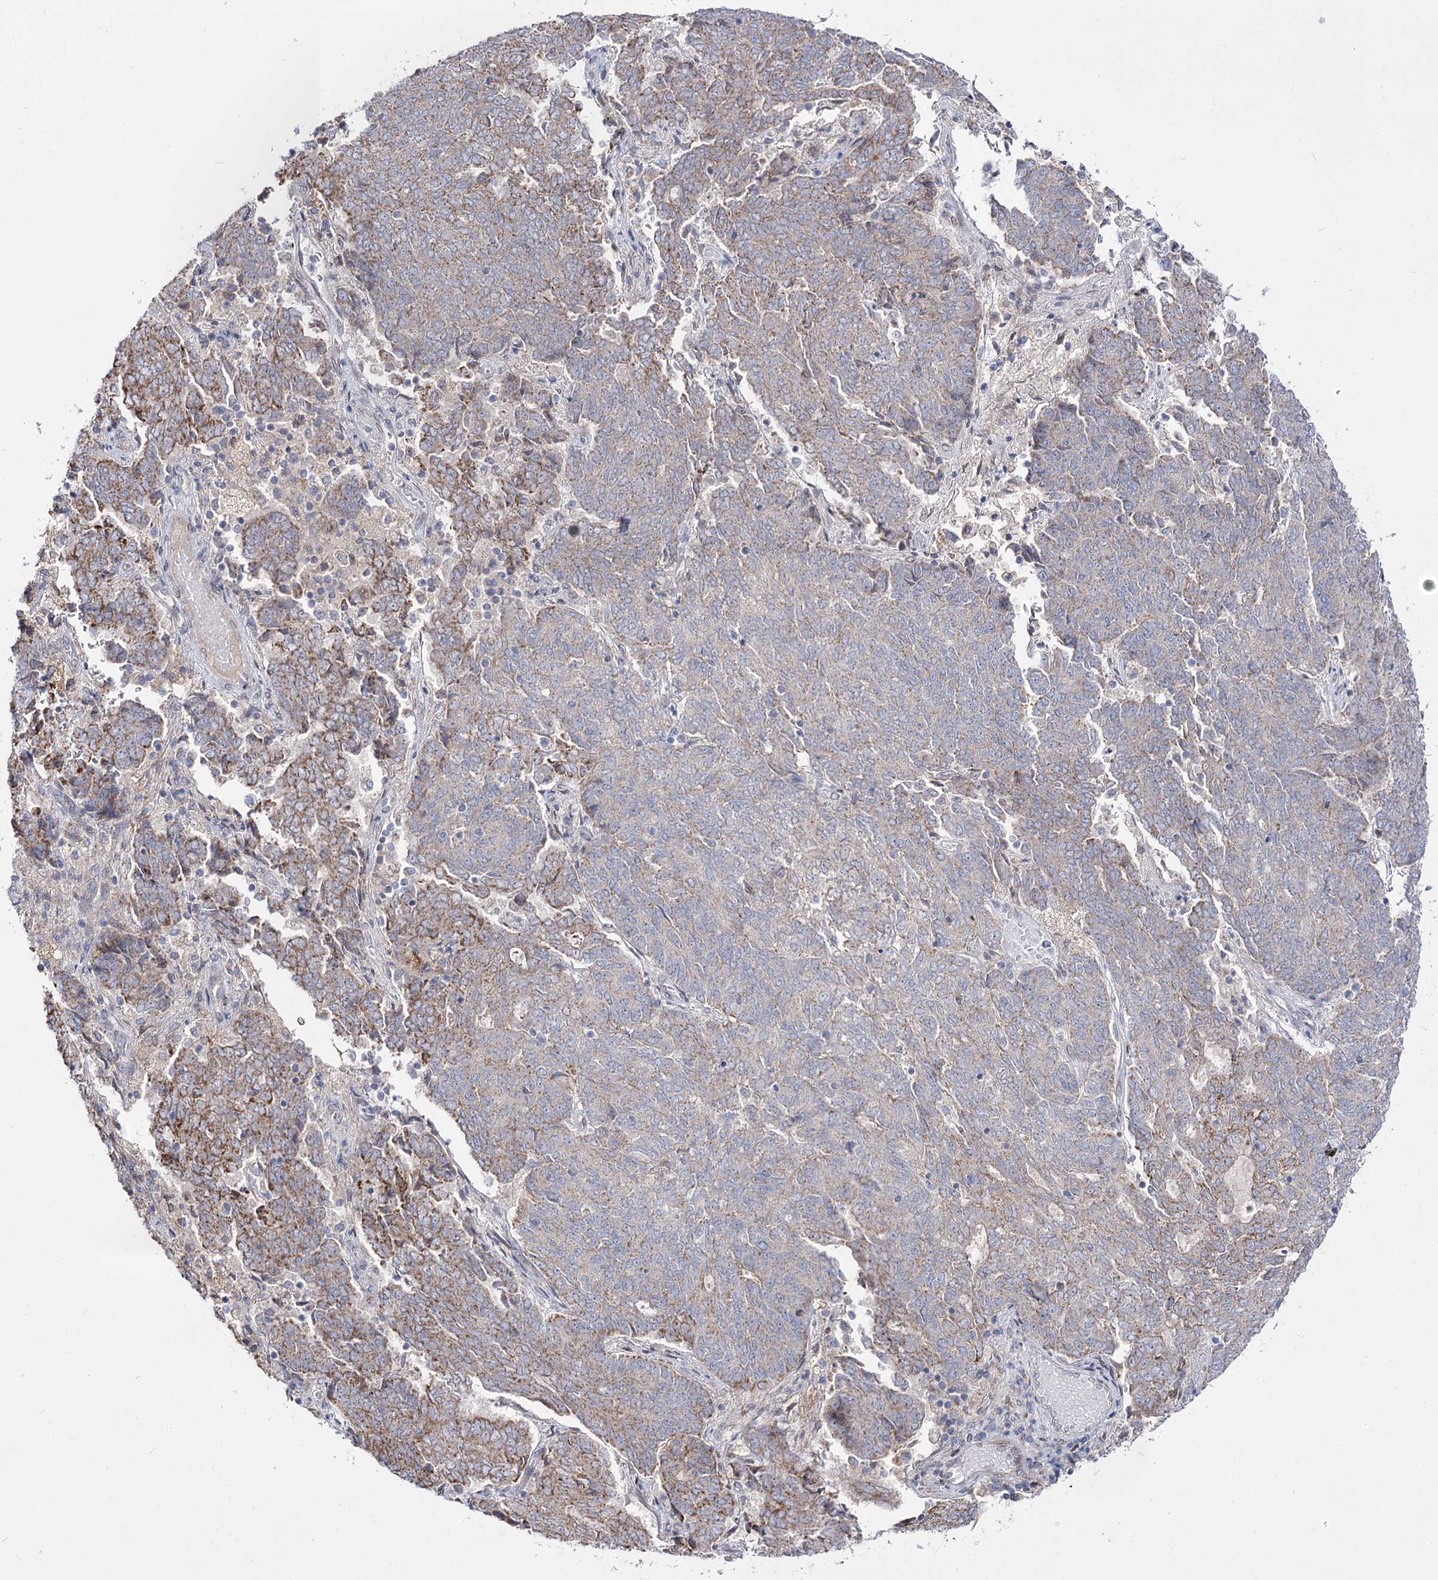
{"staining": {"intensity": "weak", "quantity": "25%-75%", "location": "cytoplasmic/membranous"}, "tissue": "endometrial cancer", "cell_type": "Tumor cells", "image_type": "cancer", "snomed": [{"axis": "morphology", "description": "Adenocarcinoma, NOS"}, {"axis": "topography", "description": "Endometrium"}], "caption": "Immunohistochemistry (IHC) image of neoplastic tissue: human endometrial adenocarcinoma stained using IHC shows low levels of weak protein expression localized specifically in the cytoplasmic/membranous of tumor cells, appearing as a cytoplasmic/membranous brown color.", "gene": "C11orf80", "patient": {"sex": "female", "age": 80}}